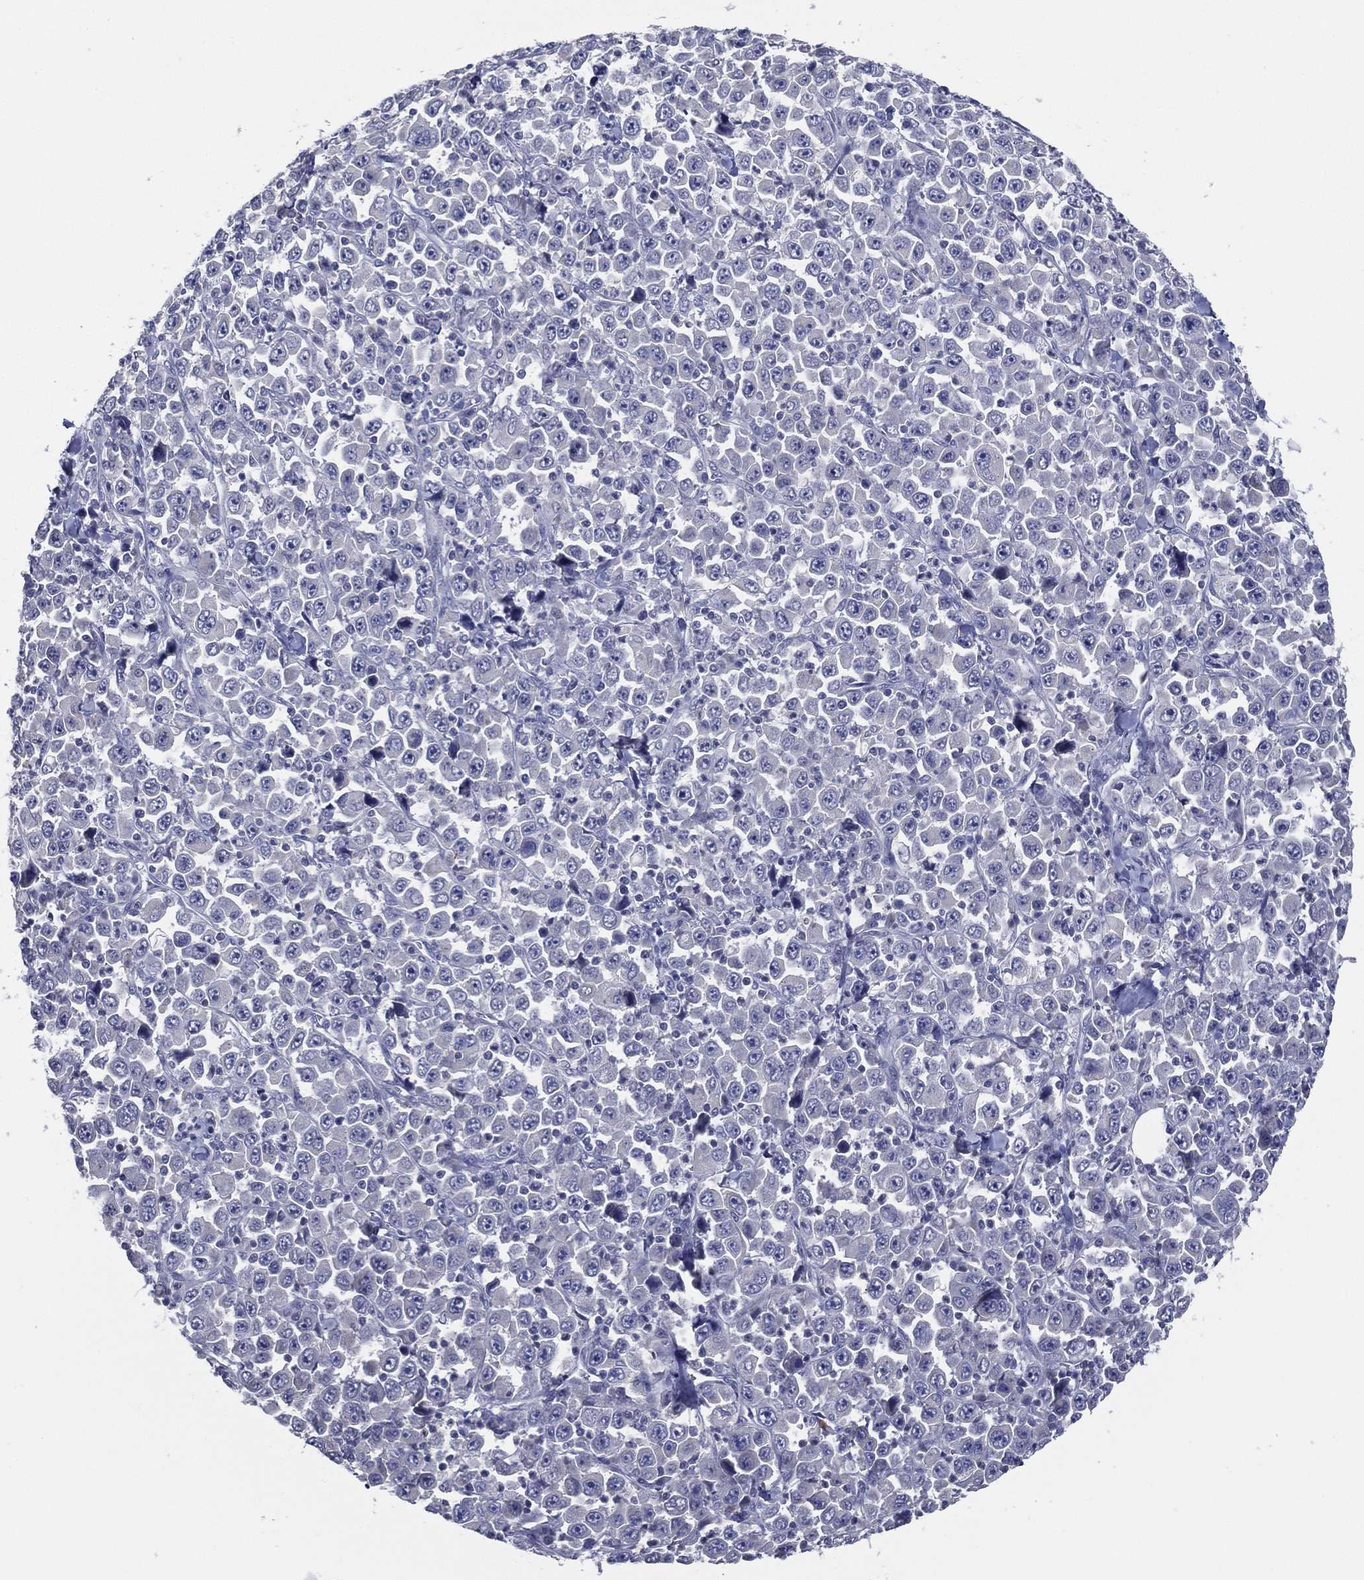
{"staining": {"intensity": "negative", "quantity": "none", "location": "none"}, "tissue": "stomach cancer", "cell_type": "Tumor cells", "image_type": "cancer", "snomed": [{"axis": "morphology", "description": "Normal tissue, NOS"}, {"axis": "morphology", "description": "Adenocarcinoma, NOS"}, {"axis": "topography", "description": "Stomach, upper"}, {"axis": "topography", "description": "Stomach"}], "caption": "Immunohistochemistry (IHC) histopathology image of human stomach cancer stained for a protein (brown), which displays no positivity in tumor cells. The staining is performed using DAB brown chromogen with nuclei counter-stained in using hematoxylin.", "gene": "SLC13A4", "patient": {"sex": "male", "age": 59}}